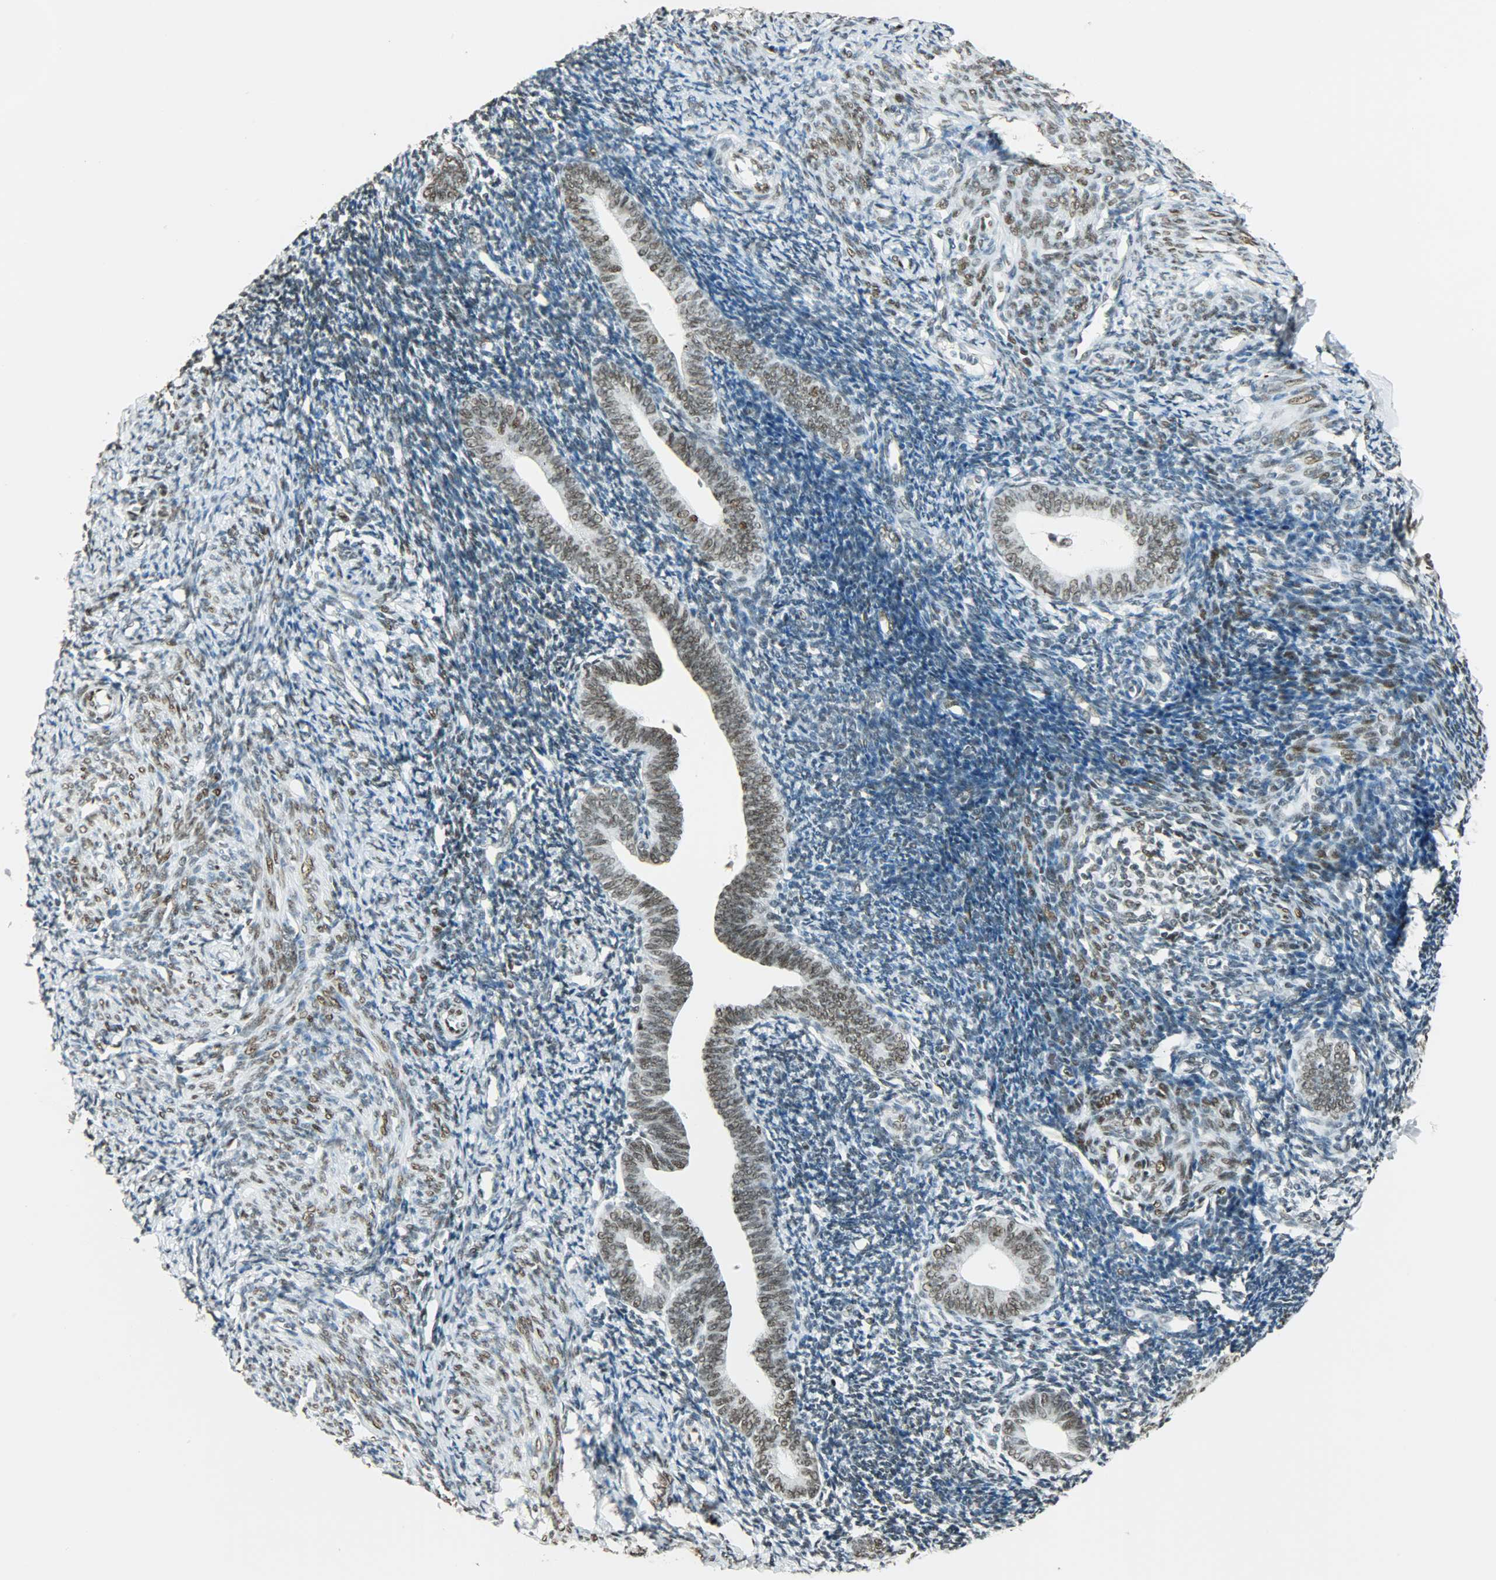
{"staining": {"intensity": "weak", "quantity": "<25%", "location": "nuclear"}, "tissue": "endometrium", "cell_type": "Cells in endometrial stroma", "image_type": "normal", "snomed": [{"axis": "morphology", "description": "Normal tissue, NOS"}, {"axis": "topography", "description": "Endometrium"}], "caption": "Immunohistochemistry (IHC) of benign endometrium displays no staining in cells in endometrial stroma.", "gene": "MYEF2", "patient": {"sex": "female", "age": 57}}